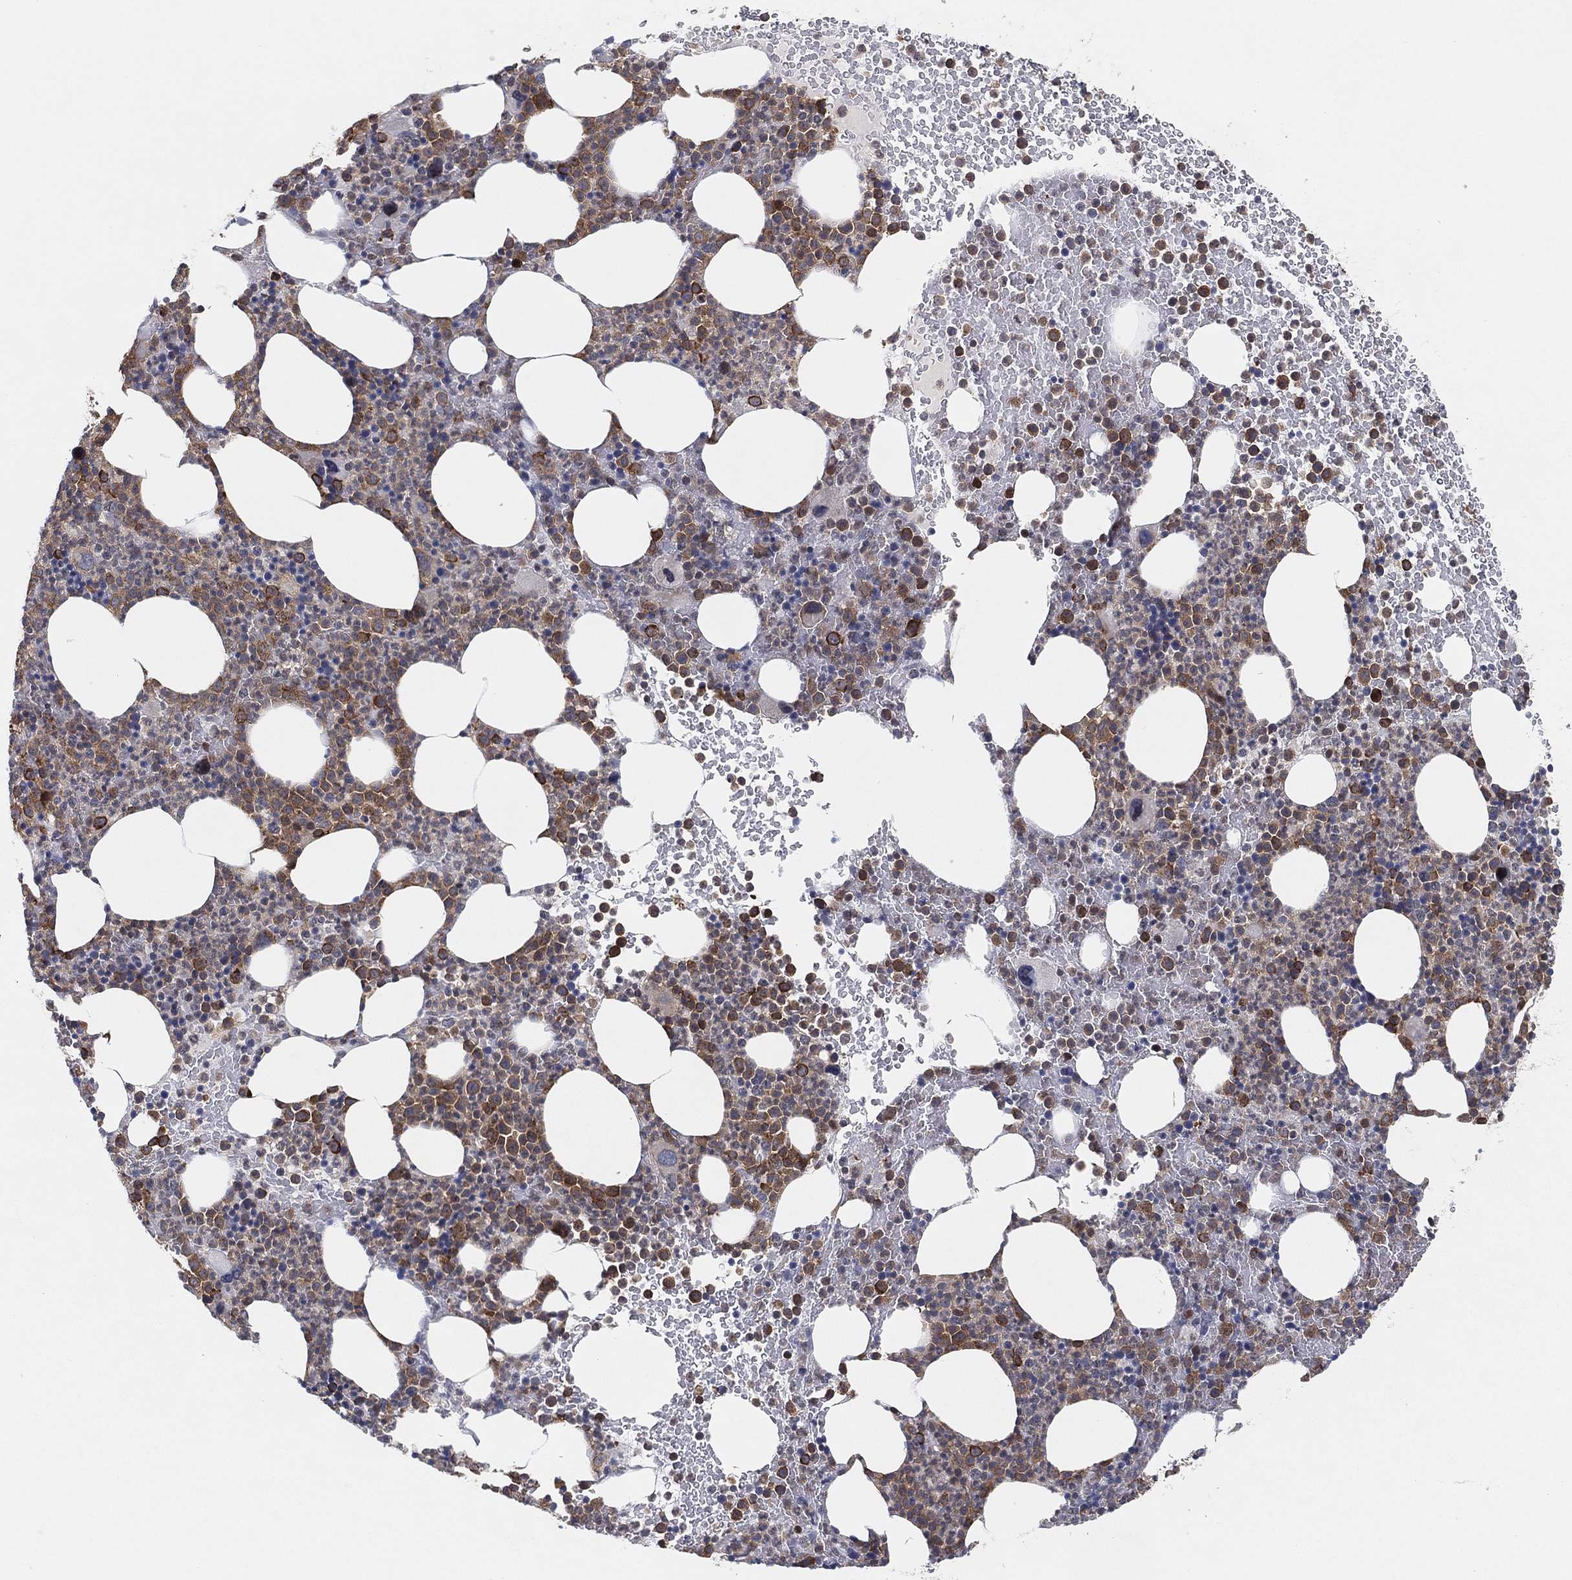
{"staining": {"intensity": "moderate", "quantity": "<25%", "location": "cytoplasmic/membranous"}, "tissue": "bone marrow", "cell_type": "Hematopoietic cells", "image_type": "normal", "snomed": [{"axis": "morphology", "description": "Normal tissue, NOS"}, {"axis": "topography", "description": "Bone marrow"}], "caption": "This image shows IHC staining of normal human bone marrow, with low moderate cytoplasmic/membranous staining in about <25% of hematopoietic cells.", "gene": "TMTC4", "patient": {"sex": "male", "age": 83}}